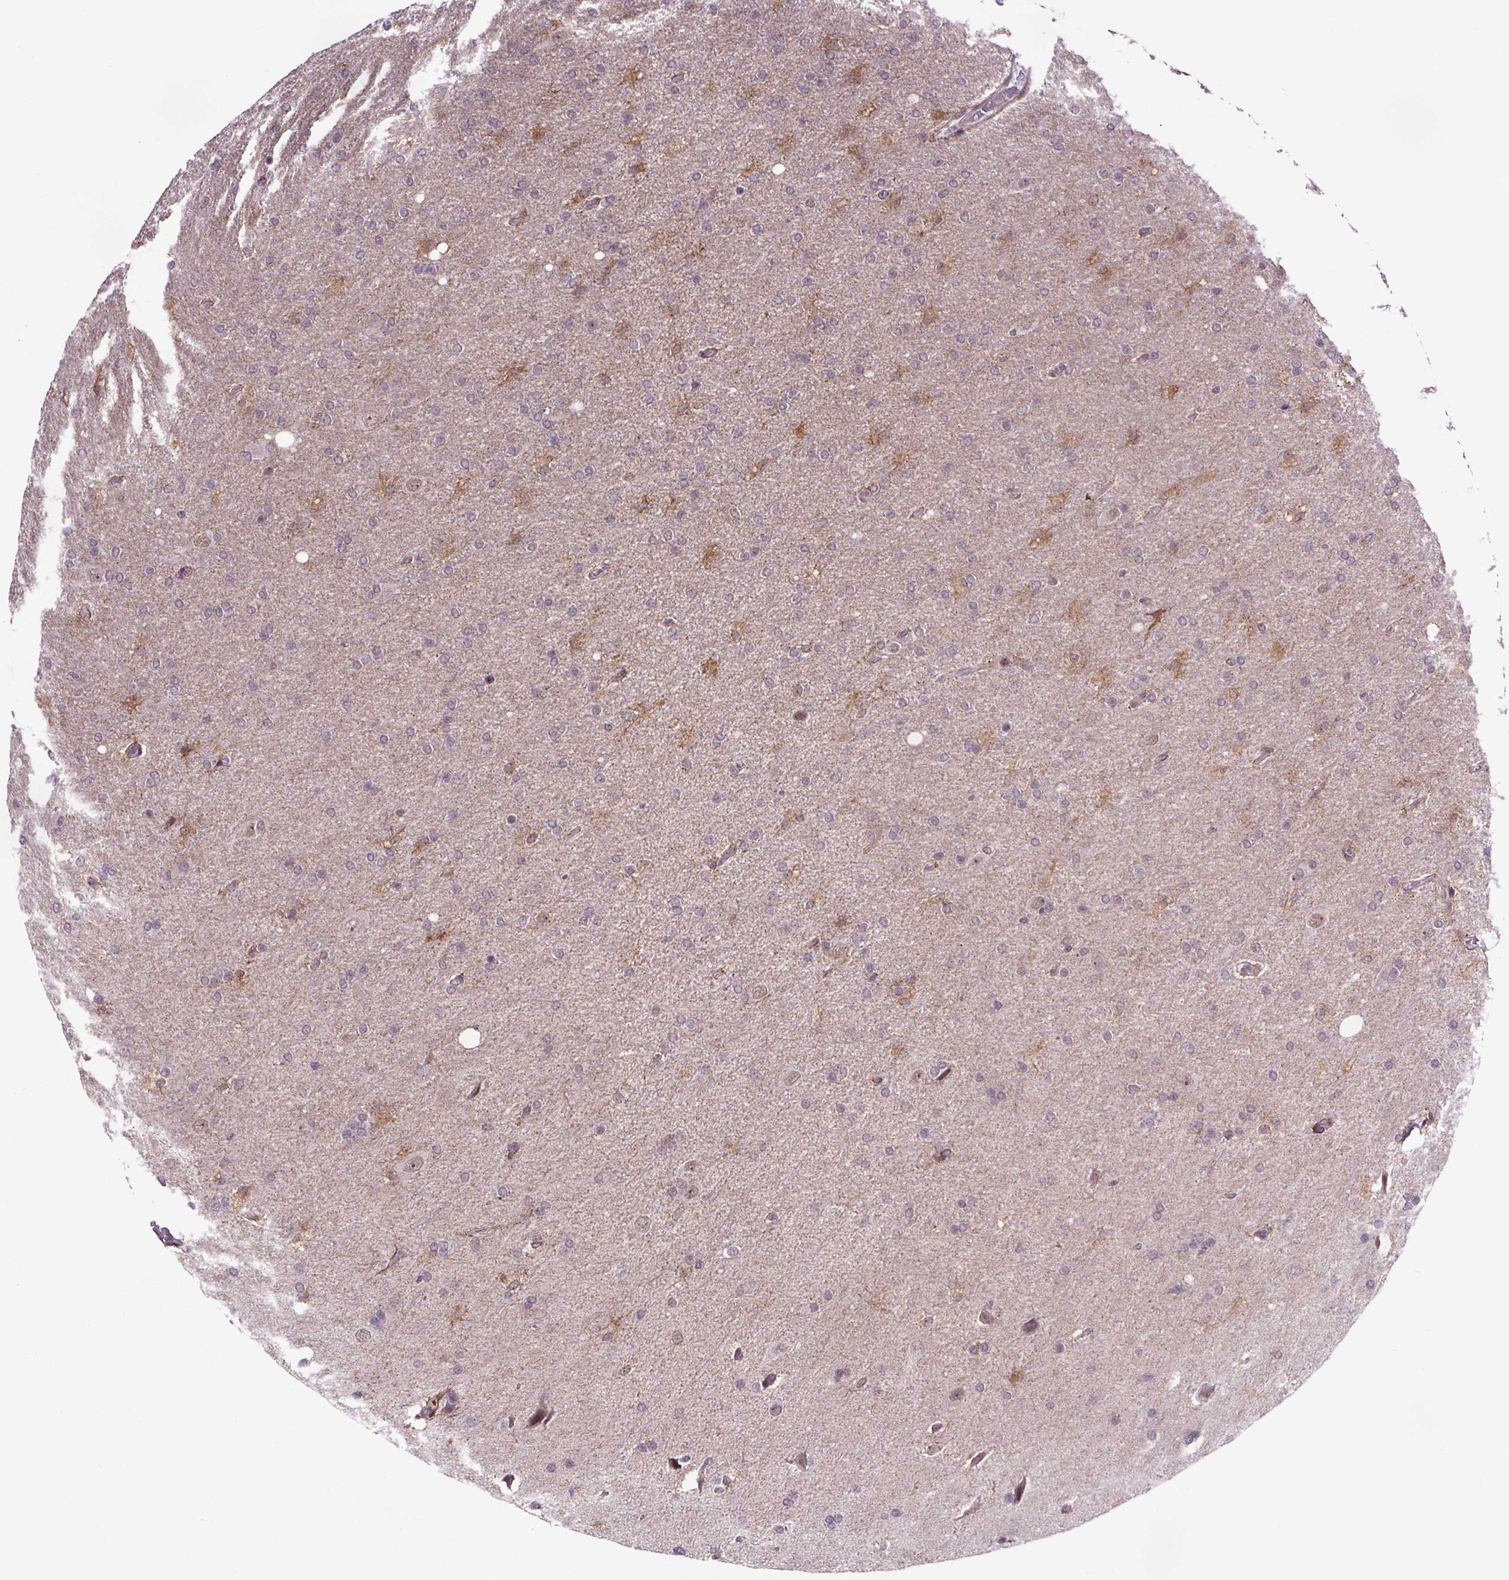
{"staining": {"intensity": "negative", "quantity": "none", "location": "none"}, "tissue": "glioma", "cell_type": "Tumor cells", "image_type": "cancer", "snomed": [{"axis": "morphology", "description": "Glioma, malignant, High grade"}, {"axis": "topography", "description": "Cerebral cortex"}], "caption": "Human glioma stained for a protein using IHC reveals no expression in tumor cells.", "gene": "ATMIN", "patient": {"sex": "male", "age": 70}}